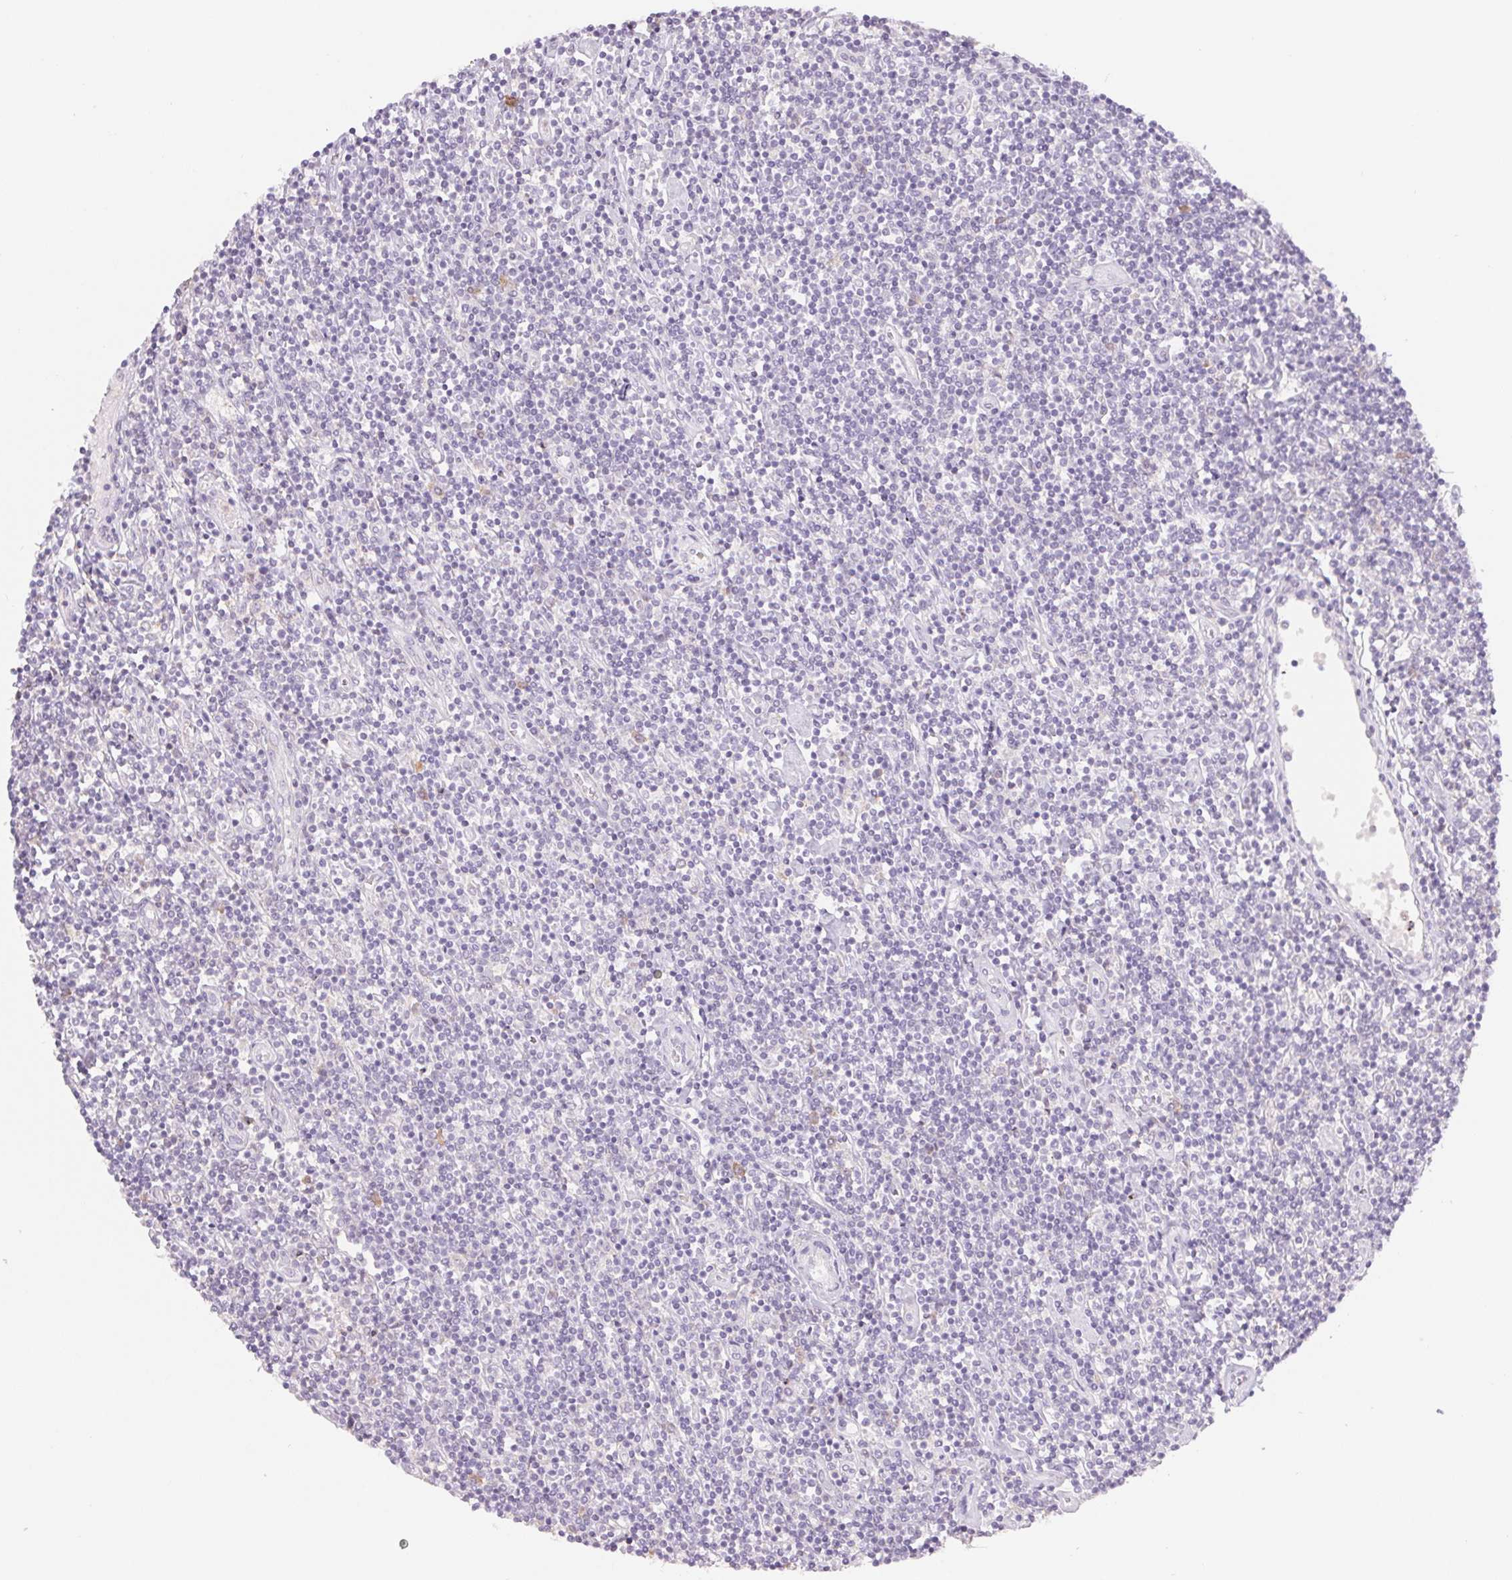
{"staining": {"intensity": "negative", "quantity": "none", "location": "none"}, "tissue": "lymphoma", "cell_type": "Tumor cells", "image_type": "cancer", "snomed": [{"axis": "morphology", "description": "Hodgkin's disease, NOS"}, {"axis": "topography", "description": "Lymph node"}], "caption": "The IHC histopathology image has no significant positivity in tumor cells of lymphoma tissue.", "gene": "PNMA8B", "patient": {"sex": "male", "age": 40}}